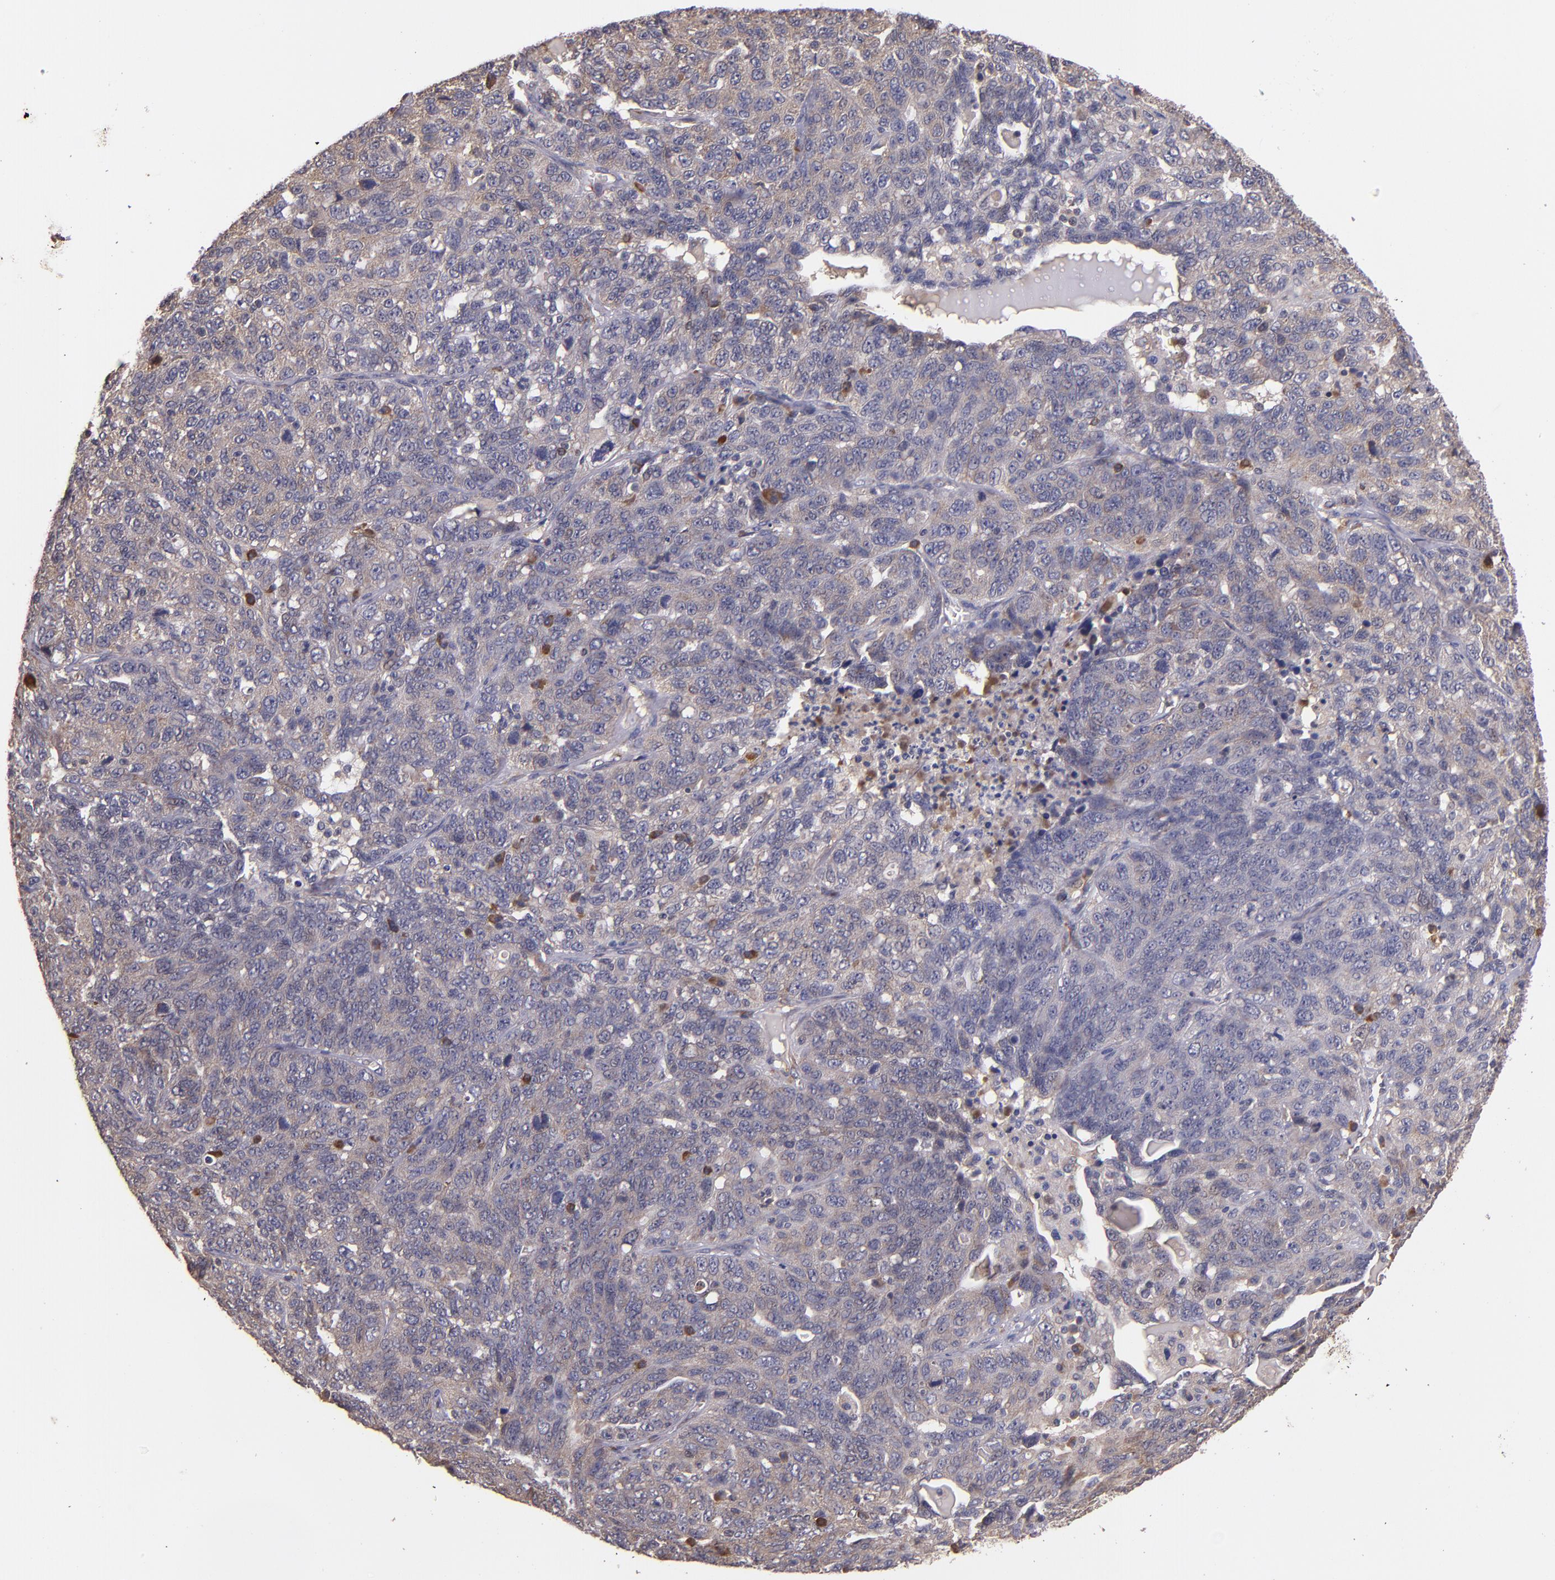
{"staining": {"intensity": "weak", "quantity": ">75%", "location": "cytoplasmic/membranous"}, "tissue": "ovarian cancer", "cell_type": "Tumor cells", "image_type": "cancer", "snomed": [{"axis": "morphology", "description": "Cystadenocarcinoma, serous, NOS"}, {"axis": "topography", "description": "Ovary"}], "caption": "Immunohistochemistry (IHC) (DAB) staining of human ovarian cancer (serous cystadenocarcinoma) reveals weak cytoplasmic/membranous protein positivity in about >75% of tumor cells.", "gene": "PRAF2", "patient": {"sex": "female", "age": 71}}